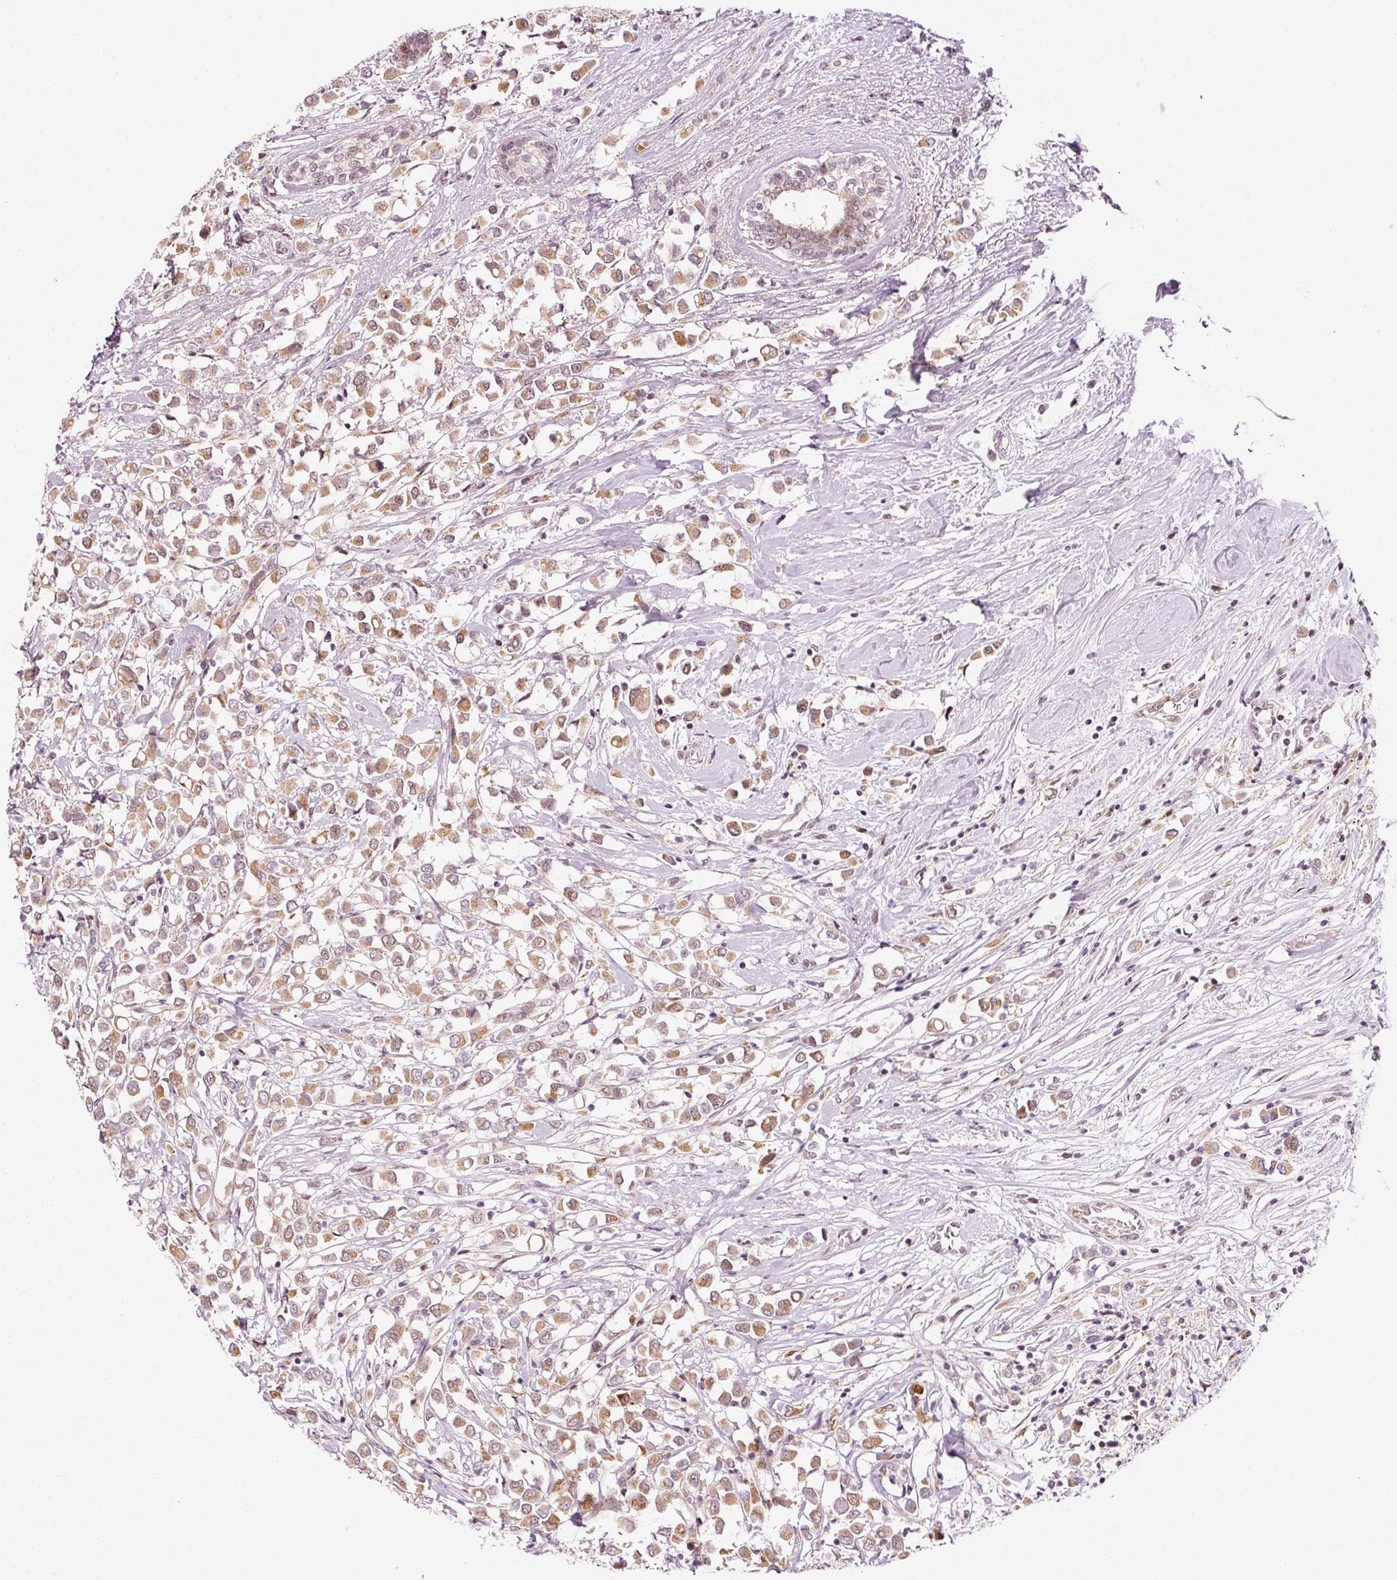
{"staining": {"intensity": "moderate", "quantity": ">75%", "location": "cytoplasmic/membranous,nuclear"}, "tissue": "breast cancer", "cell_type": "Tumor cells", "image_type": "cancer", "snomed": [{"axis": "morphology", "description": "Duct carcinoma"}, {"axis": "topography", "description": "Breast"}], "caption": "Breast cancer stained with DAB immunohistochemistry (IHC) displays medium levels of moderate cytoplasmic/membranous and nuclear expression in approximately >75% of tumor cells. Nuclei are stained in blue.", "gene": "ANKRD20A1", "patient": {"sex": "female", "age": 61}}